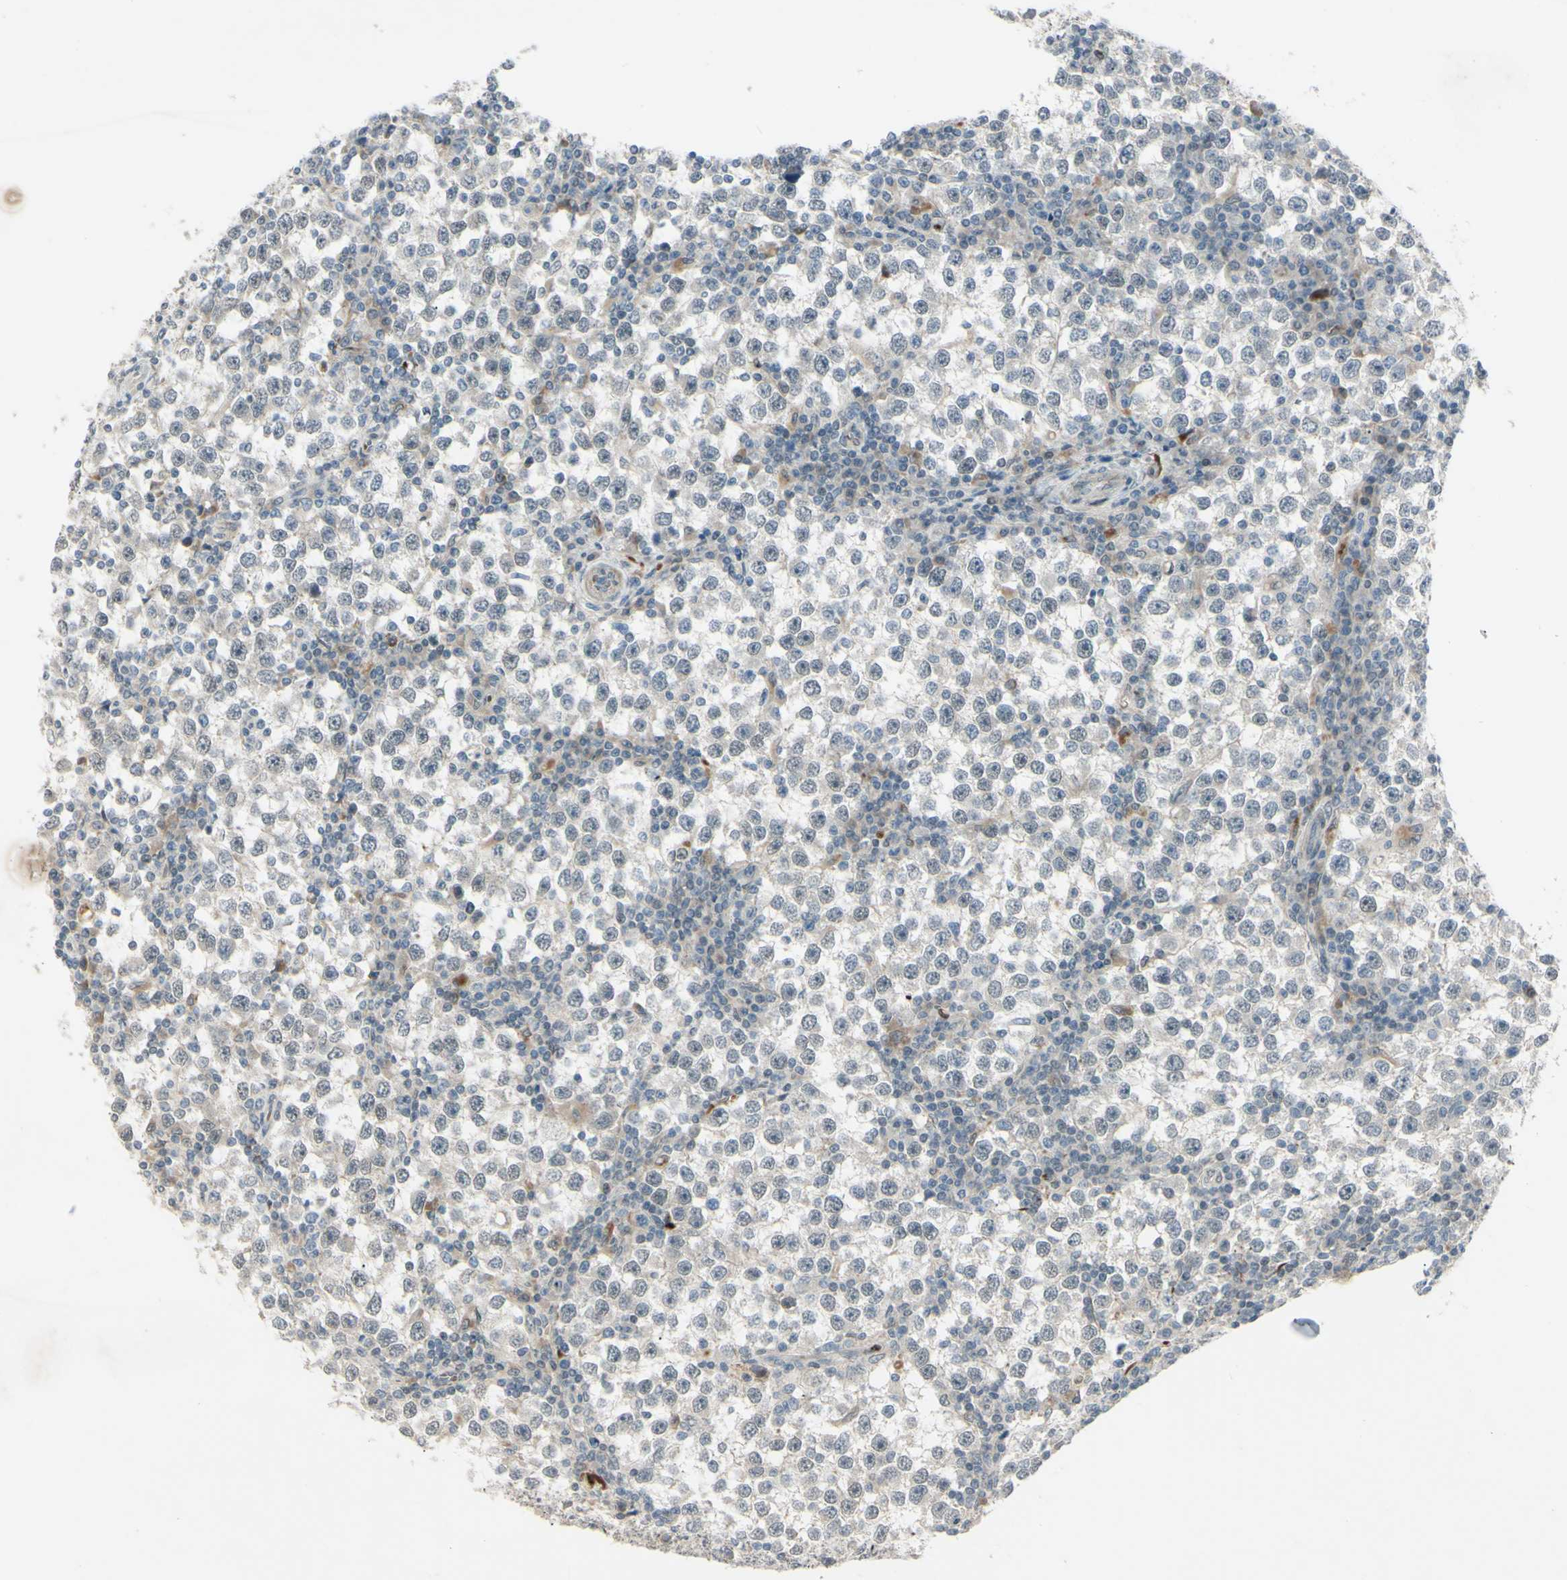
{"staining": {"intensity": "negative", "quantity": "none", "location": "none"}, "tissue": "testis cancer", "cell_type": "Tumor cells", "image_type": "cancer", "snomed": [{"axis": "morphology", "description": "Seminoma, NOS"}, {"axis": "topography", "description": "Testis"}], "caption": "Histopathology image shows no protein staining in tumor cells of seminoma (testis) tissue.", "gene": "FGFR2", "patient": {"sex": "male", "age": 65}}